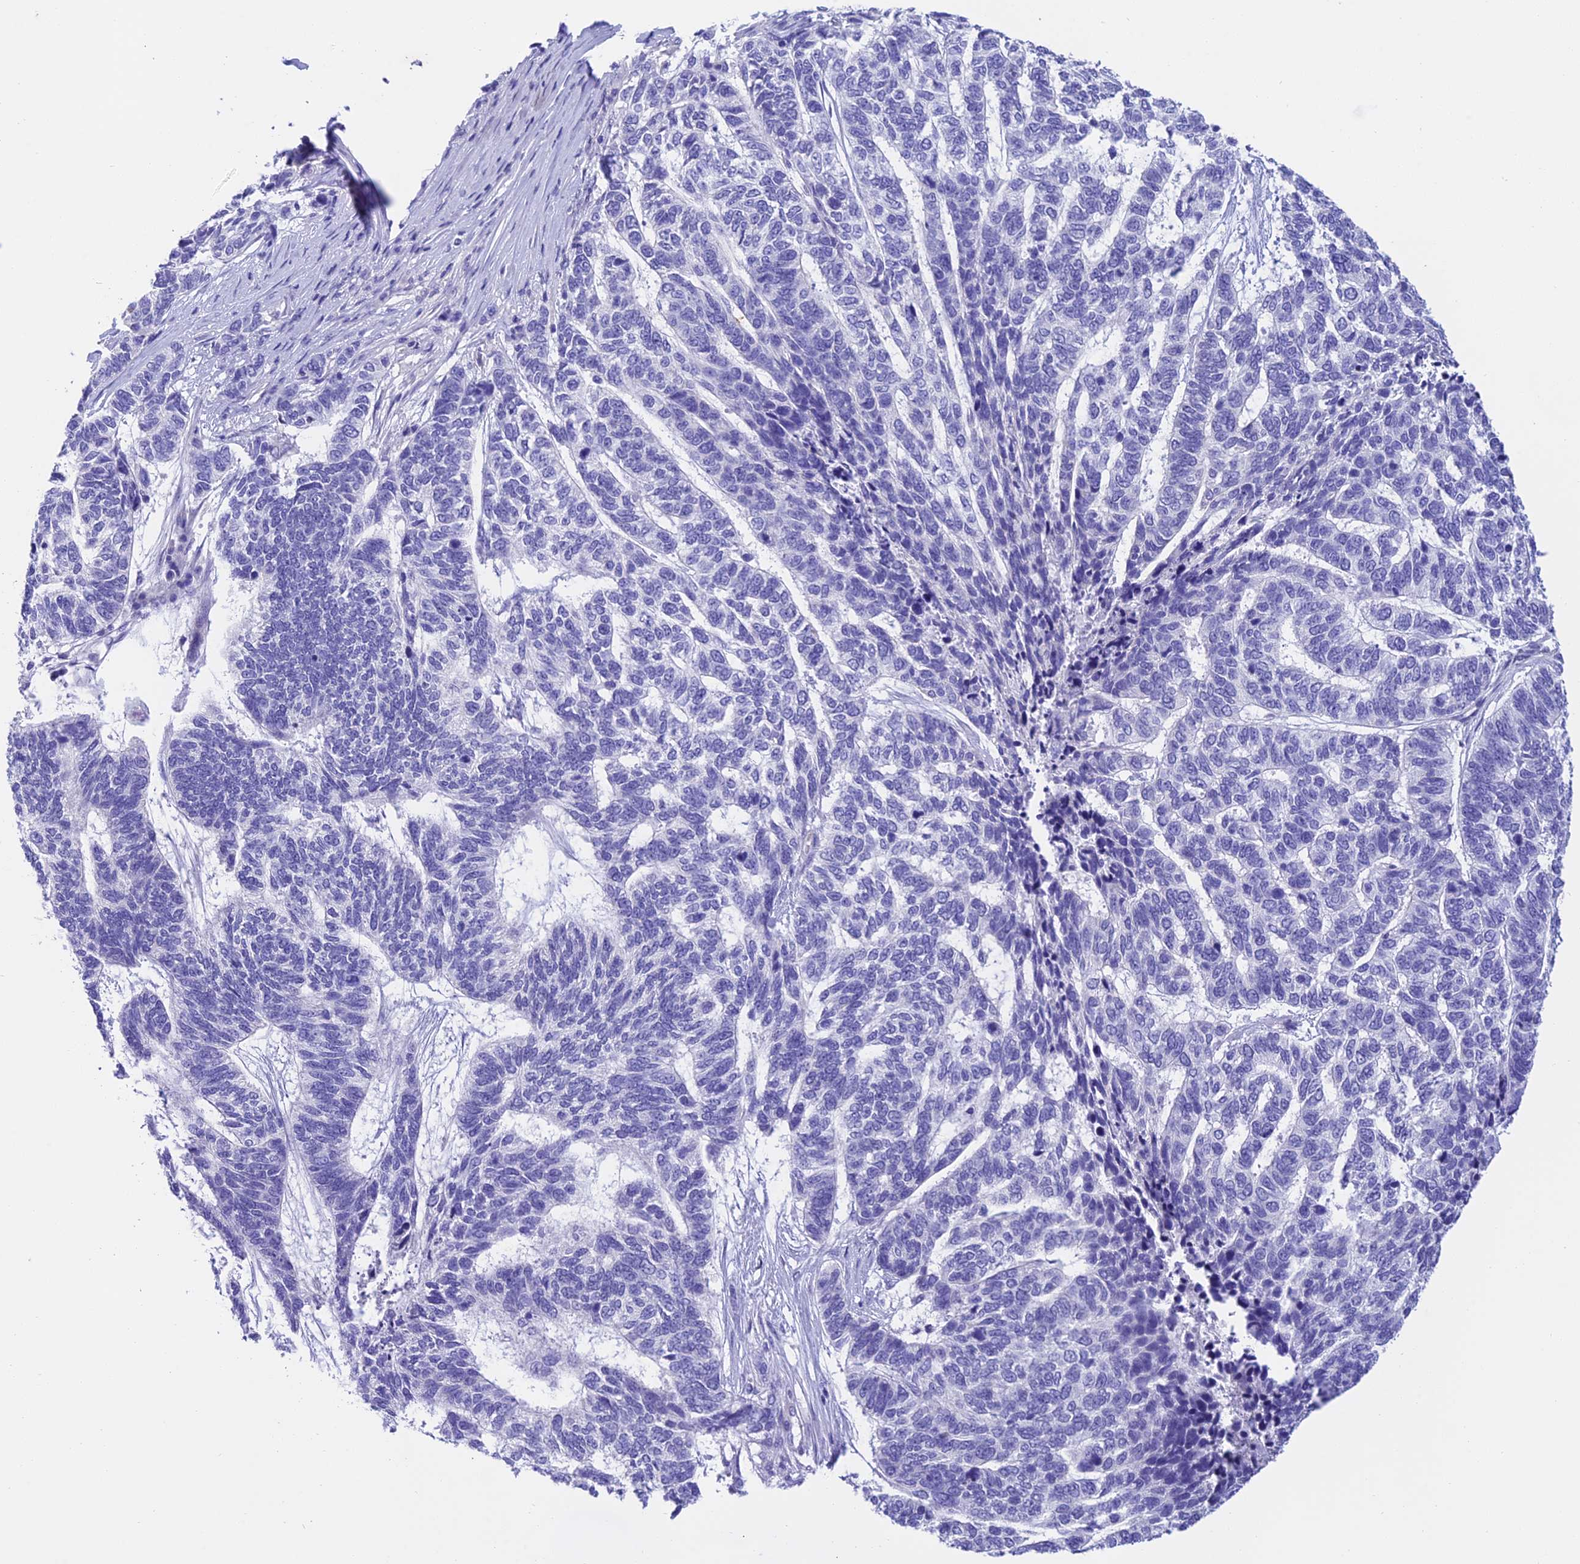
{"staining": {"intensity": "negative", "quantity": "none", "location": "none"}, "tissue": "skin cancer", "cell_type": "Tumor cells", "image_type": "cancer", "snomed": [{"axis": "morphology", "description": "Basal cell carcinoma"}, {"axis": "topography", "description": "Skin"}], "caption": "The image exhibits no staining of tumor cells in skin cancer.", "gene": "C17orf67", "patient": {"sex": "female", "age": 65}}